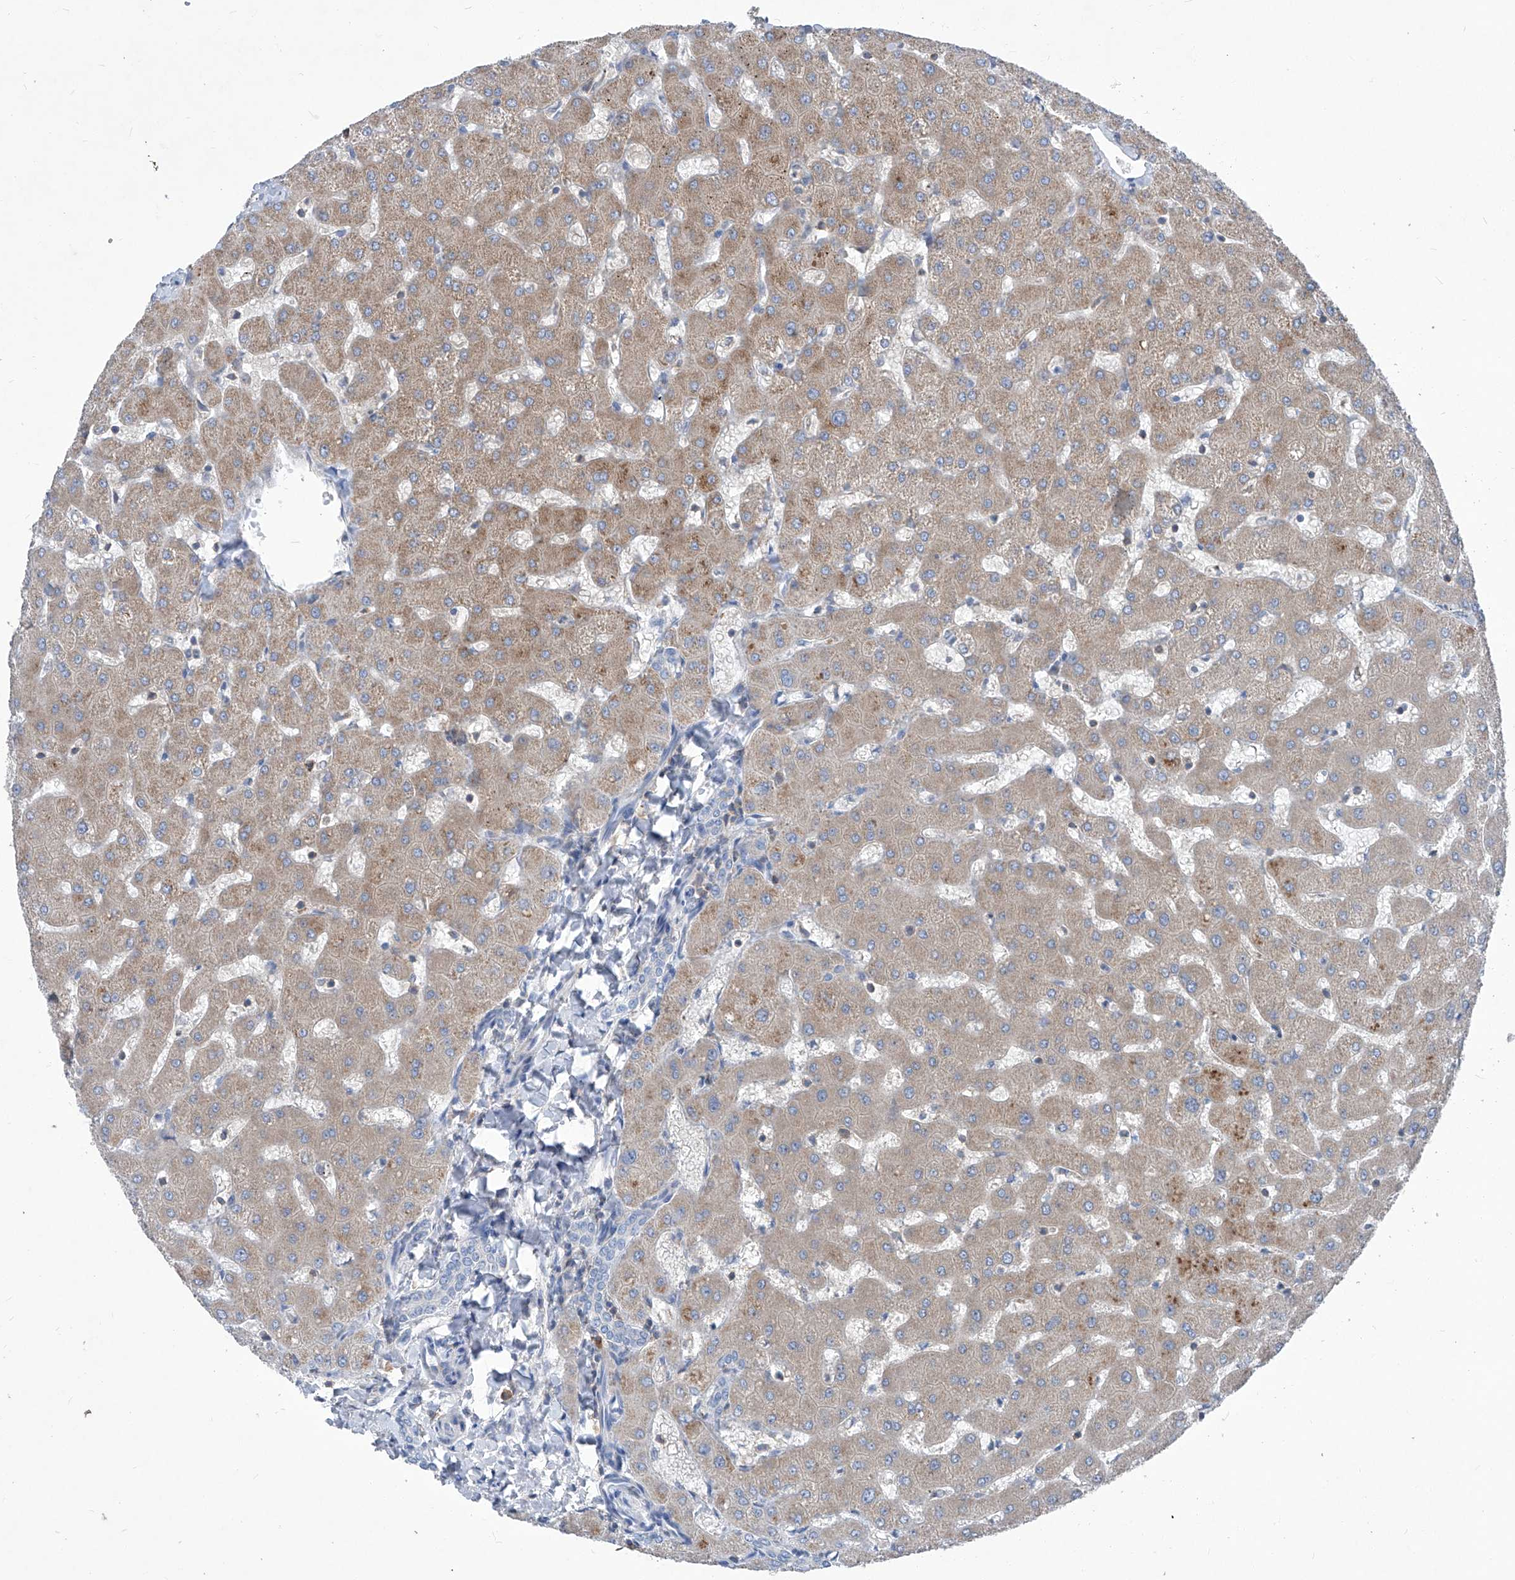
{"staining": {"intensity": "negative", "quantity": "none", "location": "none"}, "tissue": "liver", "cell_type": "Cholangiocytes", "image_type": "normal", "snomed": [{"axis": "morphology", "description": "Normal tissue, NOS"}, {"axis": "topography", "description": "Liver"}], "caption": "This is an immunohistochemistry (IHC) histopathology image of unremarkable liver. There is no staining in cholangiocytes.", "gene": "EPHA8", "patient": {"sex": "female", "age": 63}}